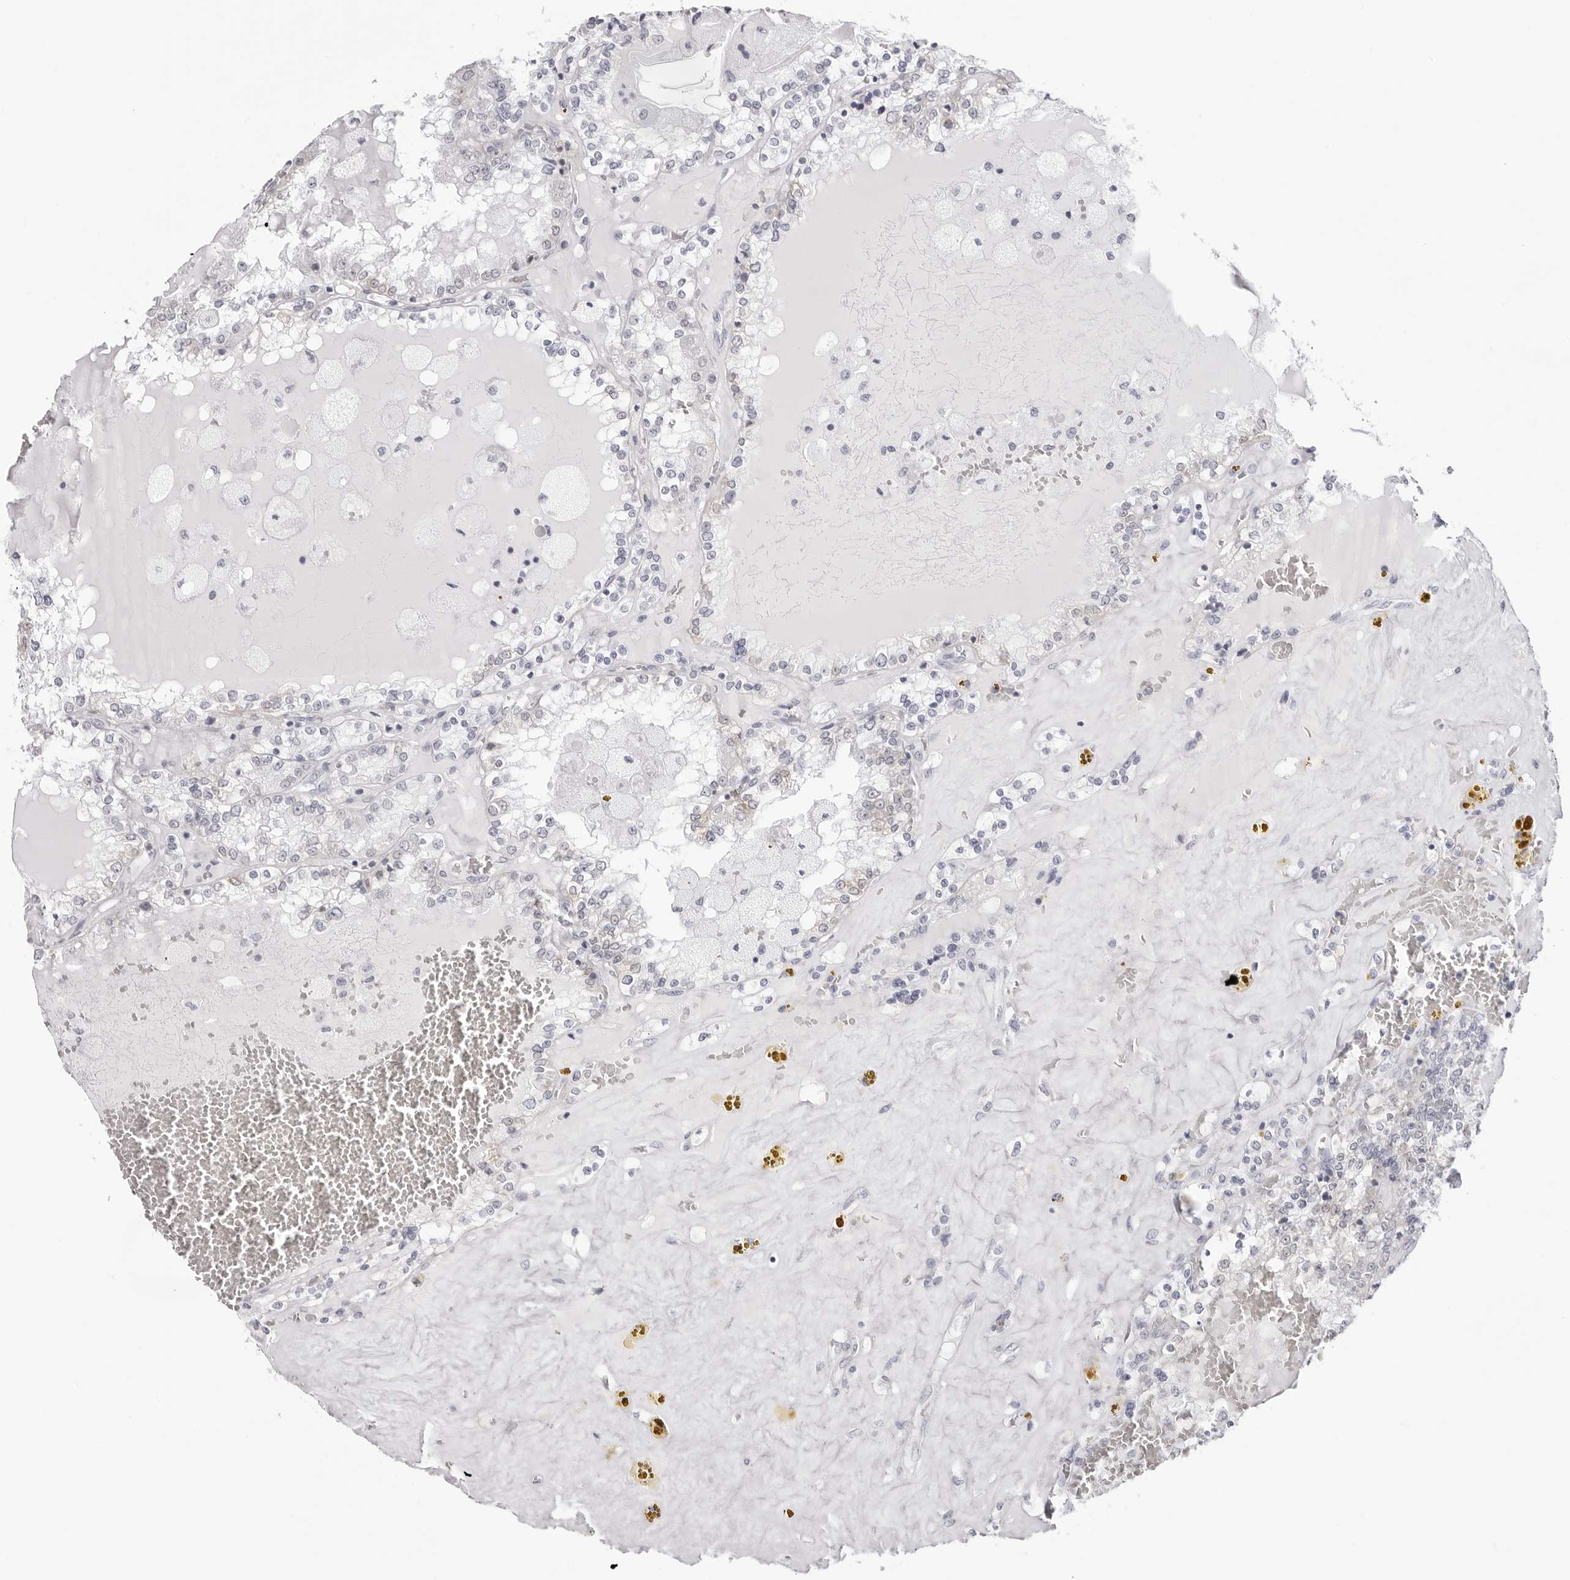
{"staining": {"intensity": "negative", "quantity": "none", "location": "none"}, "tissue": "renal cancer", "cell_type": "Tumor cells", "image_type": "cancer", "snomed": [{"axis": "morphology", "description": "Adenocarcinoma, NOS"}, {"axis": "topography", "description": "Kidney"}], "caption": "Protein analysis of adenocarcinoma (renal) exhibits no significant positivity in tumor cells.", "gene": "INSL3", "patient": {"sex": "female", "age": 56}}